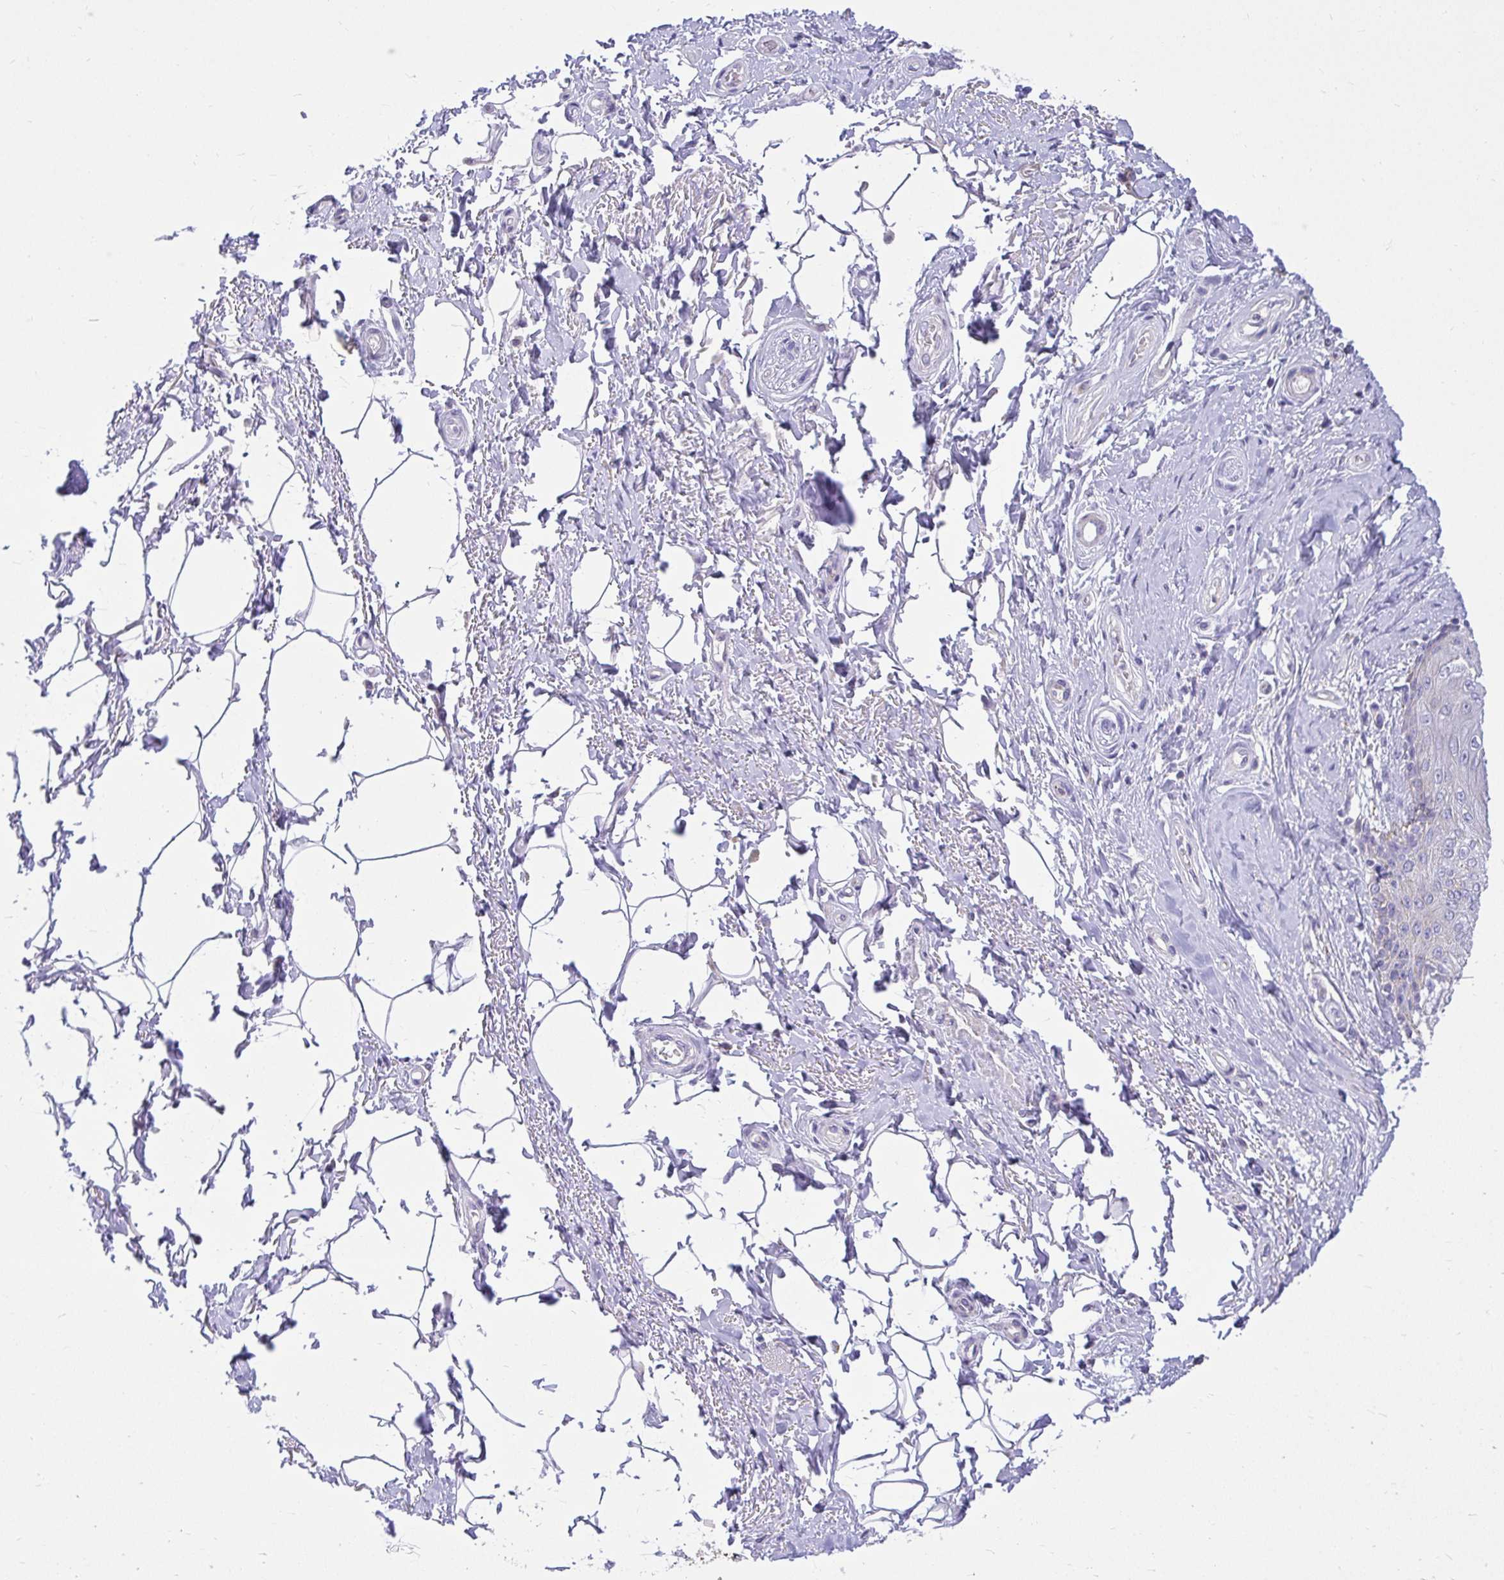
{"staining": {"intensity": "negative", "quantity": "none", "location": "none"}, "tissue": "adipose tissue", "cell_type": "Adipocytes", "image_type": "normal", "snomed": [{"axis": "morphology", "description": "Normal tissue, NOS"}, {"axis": "topography", "description": "Peripheral nerve tissue"}], "caption": "Immunohistochemistry histopathology image of normal adipose tissue stained for a protein (brown), which demonstrates no expression in adipocytes.", "gene": "PKN3", "patient": {"sex": "male", "age": 51}}